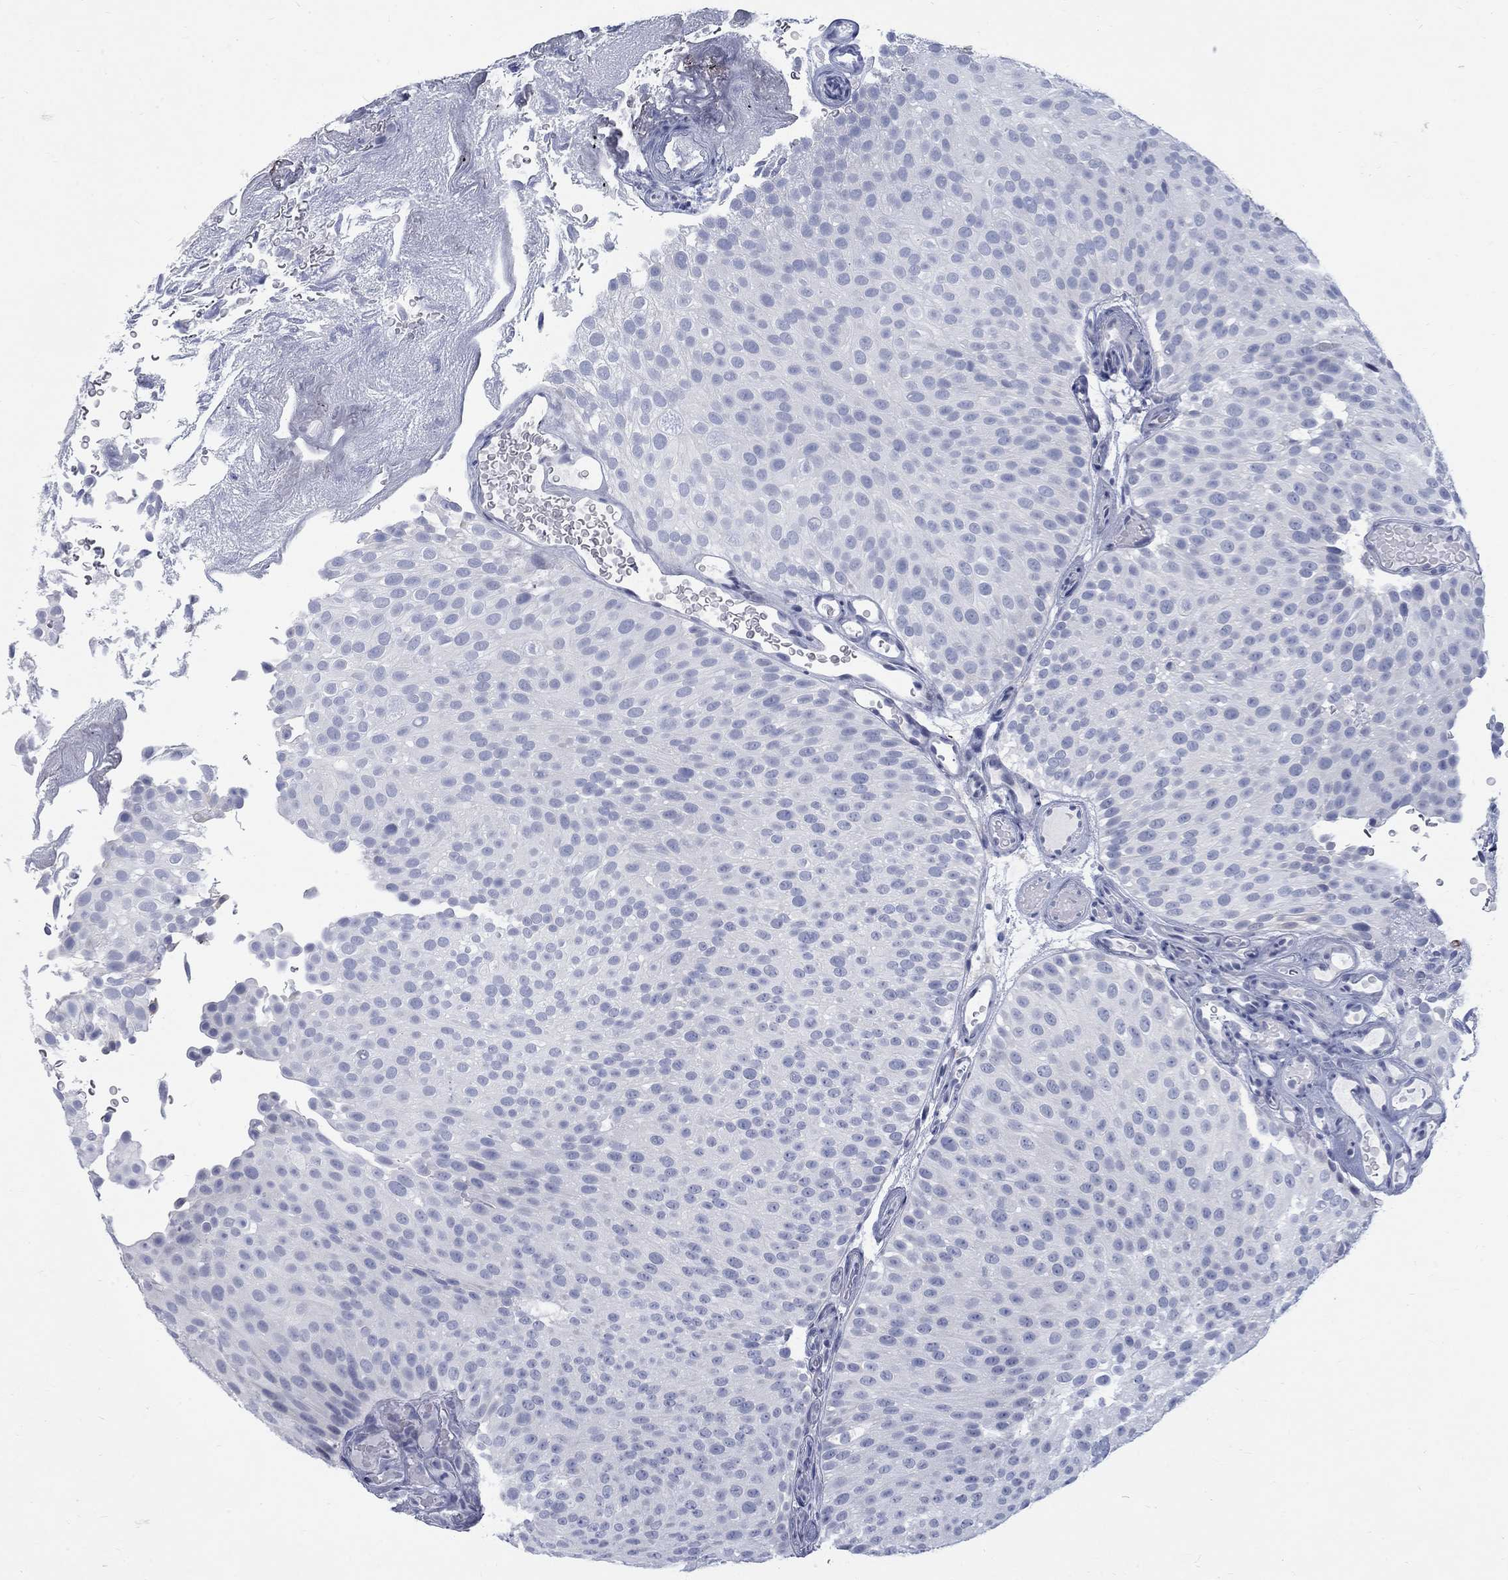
{"staining": {"intensity": "negative", "quantity": "none", "location": "none"}, "tissue": "urothelial cancer", "cell_type": "Tumor cells", "image_type": "cancer", "snomed": [{"axis": "morphology", "description": "Urothelial carcinoma, Low grade"}, {"axis": "topography", "description": "Urinary bladder"}], "caption": "A histopathology image of human low-grade urothelial carcinoma is negative for staining in tumor cells.", "gene": "RFTN2", "patient": {"sex": "male", "age": 78}}